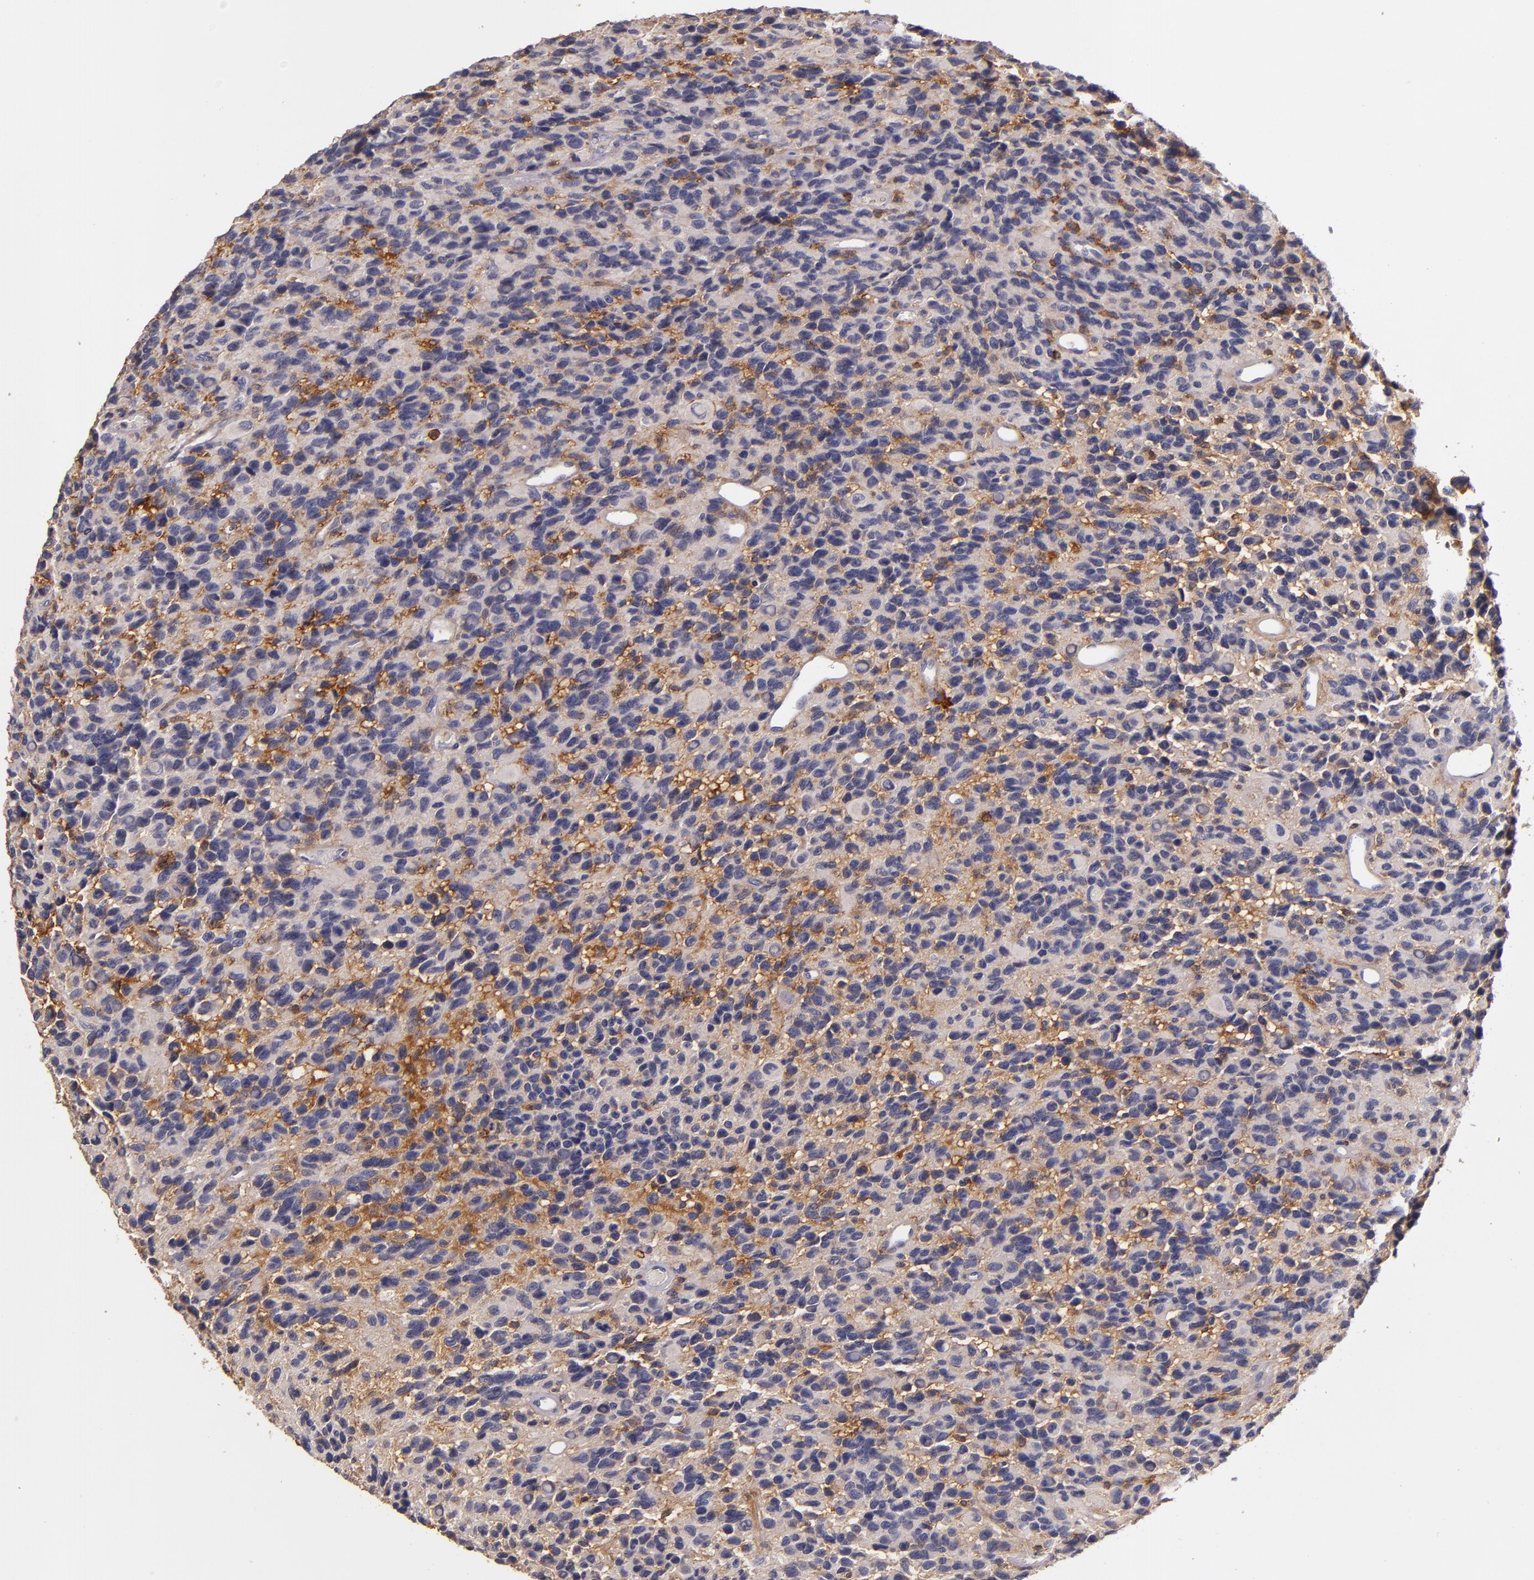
{"staining": {"intensity": "weak", "quantity": "<25%", "location": "cytoplasmic/membranous"}, "tissue": "glioma", "cell_type": "Tumor cells", "image_type": "cancer", "snomed": [{"axis": "morphology", "description": "Glioma, malignant, High grade"}, {"axis": "topography", "description": "Brain"}], "caption": "Immunohistochemistry micrograph of high-grade glioma (malignant) stained for a protein (brown), which displays no positivity in tumor cells.", "gene": "C5AR1", "patient": {"sex": "male", "age": 77}}